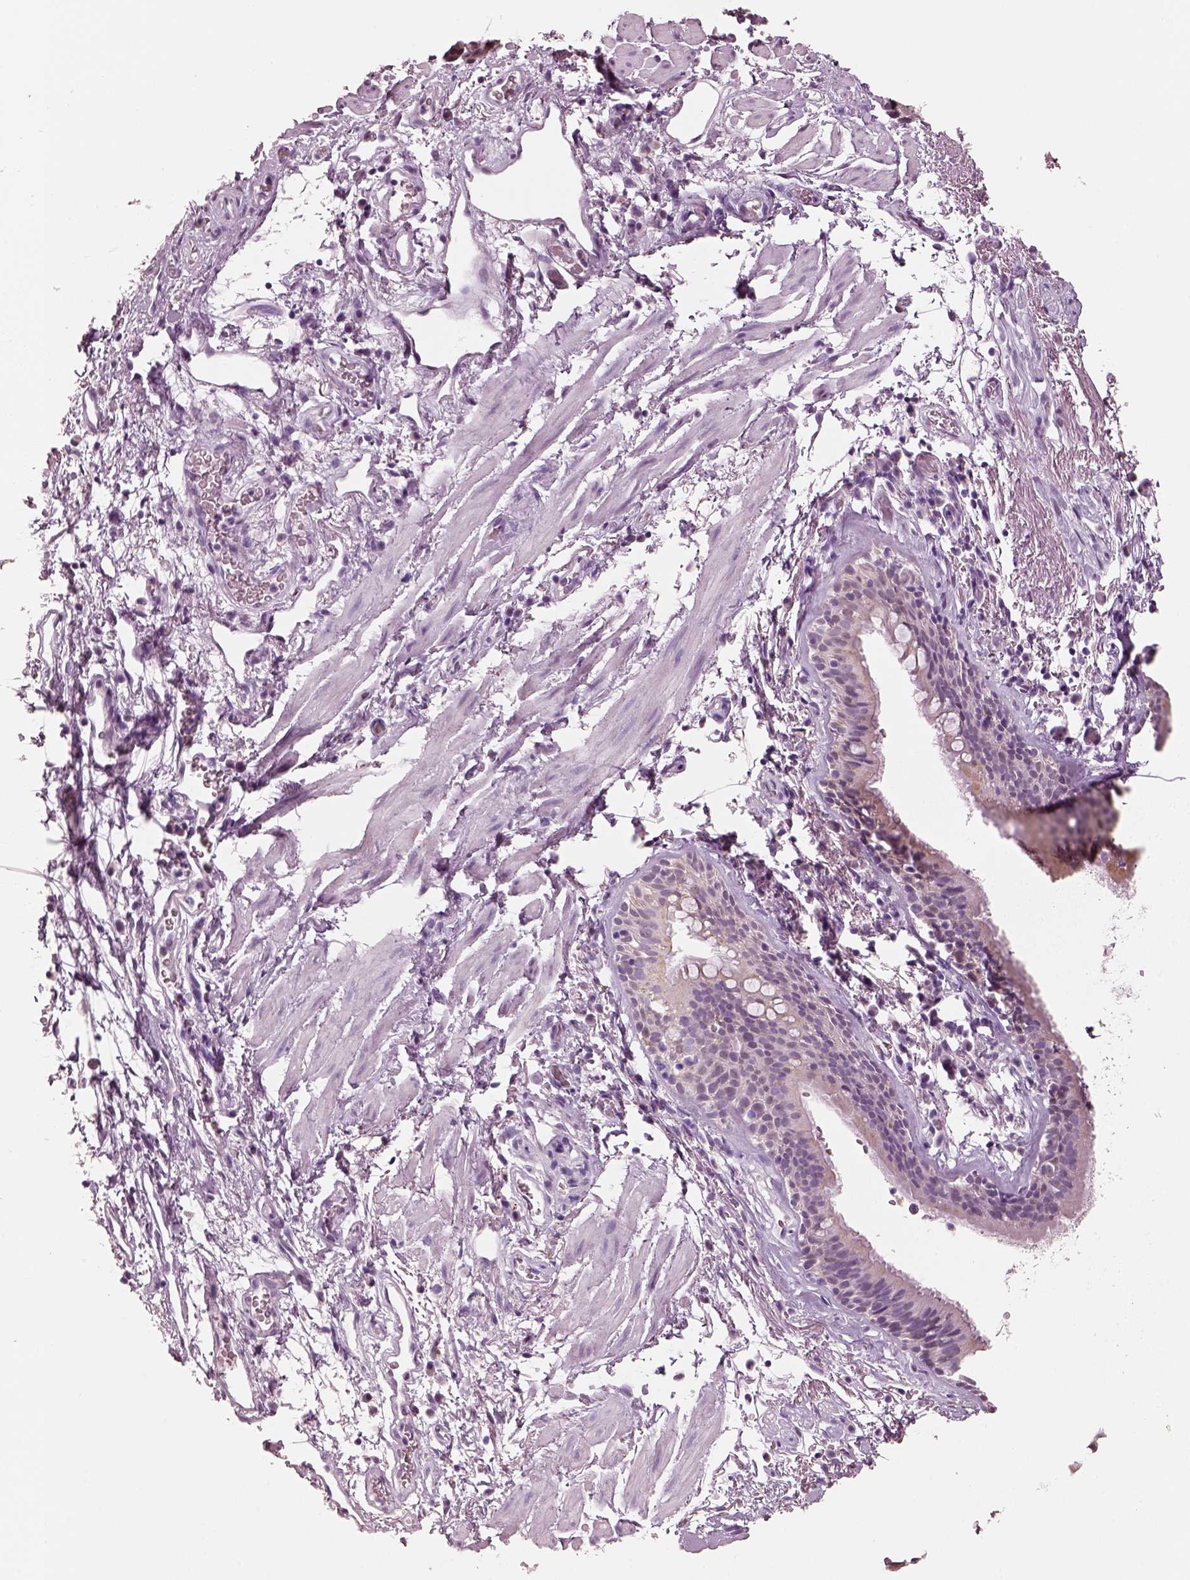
{"staining": {"intensity": "weak", "quantity": "25%-75%", "location": "cytoplasmic/membranous"}, "tissue": "bronchus", "cell_type": "Respiratory epithelial cells", "image_type": "normal", "snomed": [{"axis": "morphology", "description": "Normal tissue, NOS"}, {"axis": "topography", "description": "Cartilage tissue"}, {"axis": "topography", "description": "Bronchus"}], "caption": "This micrograph demonstrates IHC staining of normal human bronchus, with low weak cytoplasmic/membranous positivity in approximately 25%-75% of respiratory epithelial cells.", "gene": "ELSPBP1", "patient": {"sex": "male", "age": 58}}